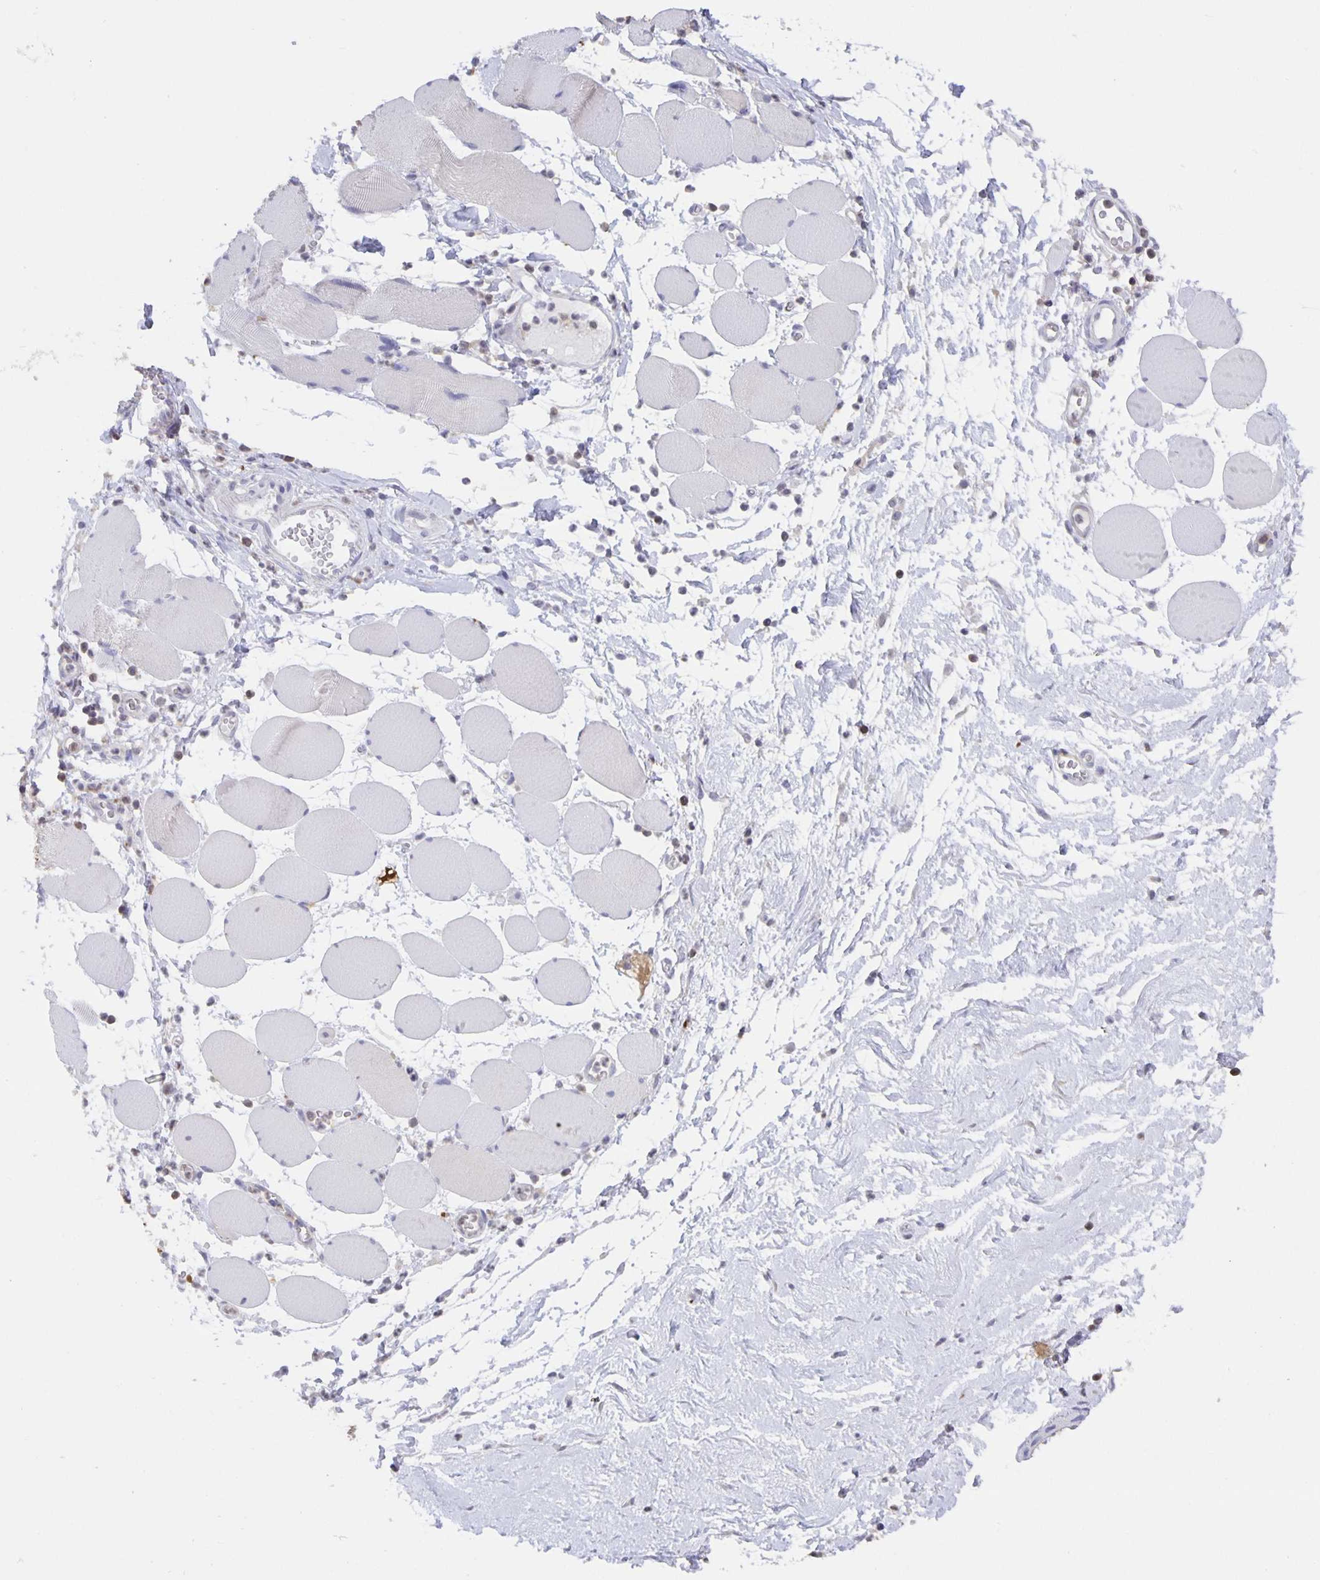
{"staining": {"intensity": "negative", "quantity": "none", "location": "none"}, "tissue": "skeletal muscle", "cell_type": "Myocytes", "image_type": "normal", "snomed": [{"axis": "morphology", "description": "Normal tissue, NOS"}, {"axis": "topography", "description": "Skeletal muscle"}], "caption": "A high-resolution image shows IHC staining of unremarkable skeletal muscle, which displays no significant positivity in myocytes. Brightfield microscopy of immunohistochemistry (IHC) stained with DAB (brown) and hematoxylin (blue), captured at high magnification.", "gene": "MARCHF6", "patient": {"sex": "female", "age": 75}}